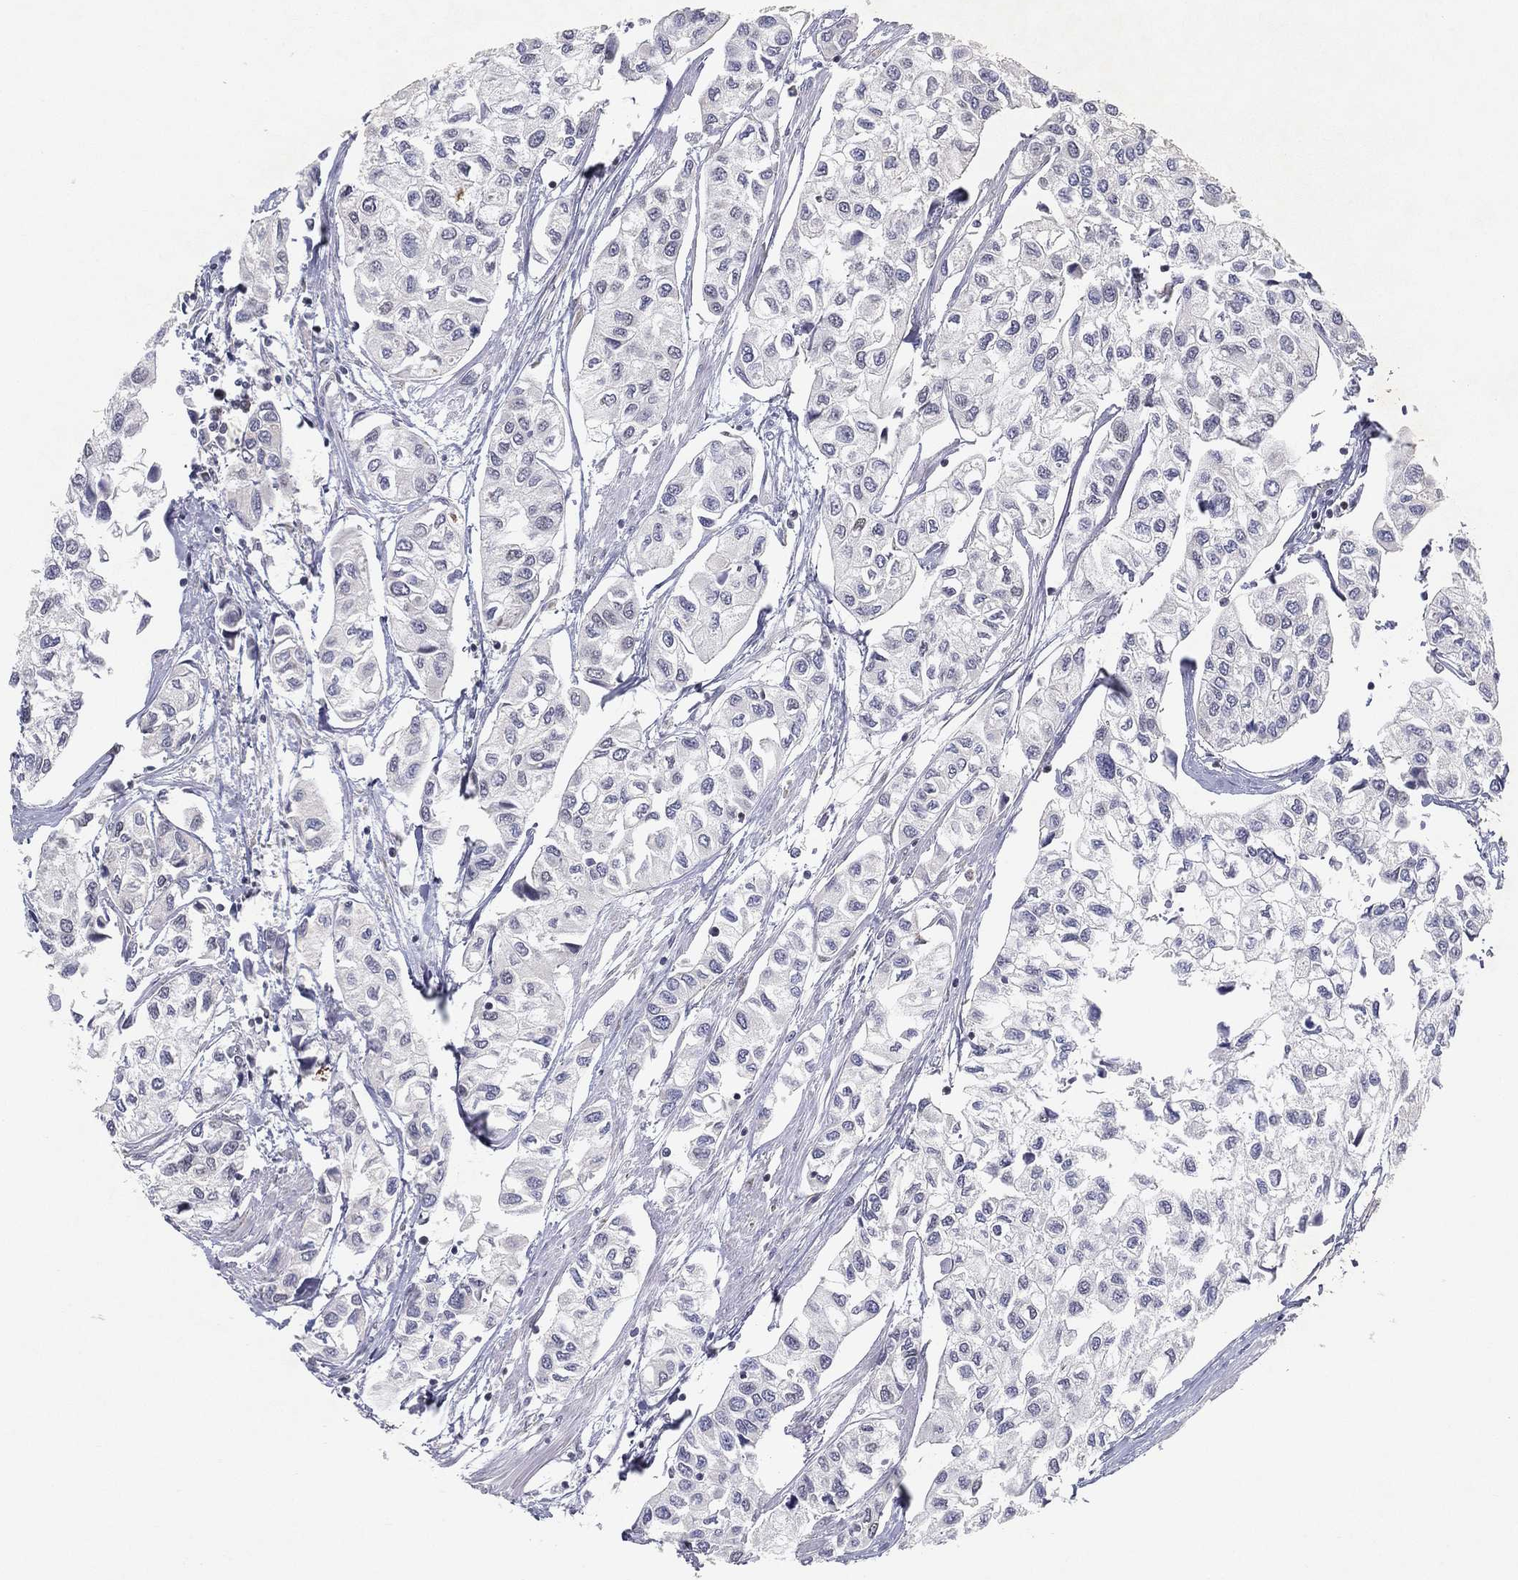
{"staining": {"intensity": "negative", "quantity": "none", "location": "none"}, "tissue": "urothelial cancer", "cell_type": "Tumor cells", "image_type": "cancer", "snomed": [{"axis": "morphology", "description": "Urothelial carcinoma, High grade"}, {"axis": "topography", "description": "Urinary bladder"}], "caption": "This is an immunohistochemistry photomicrograph of urothelial carcinoma (high-grade). There is no staining in tumor cells.", "gene": "MS4A8", "patient": {"sex": "male", "age": 73}}